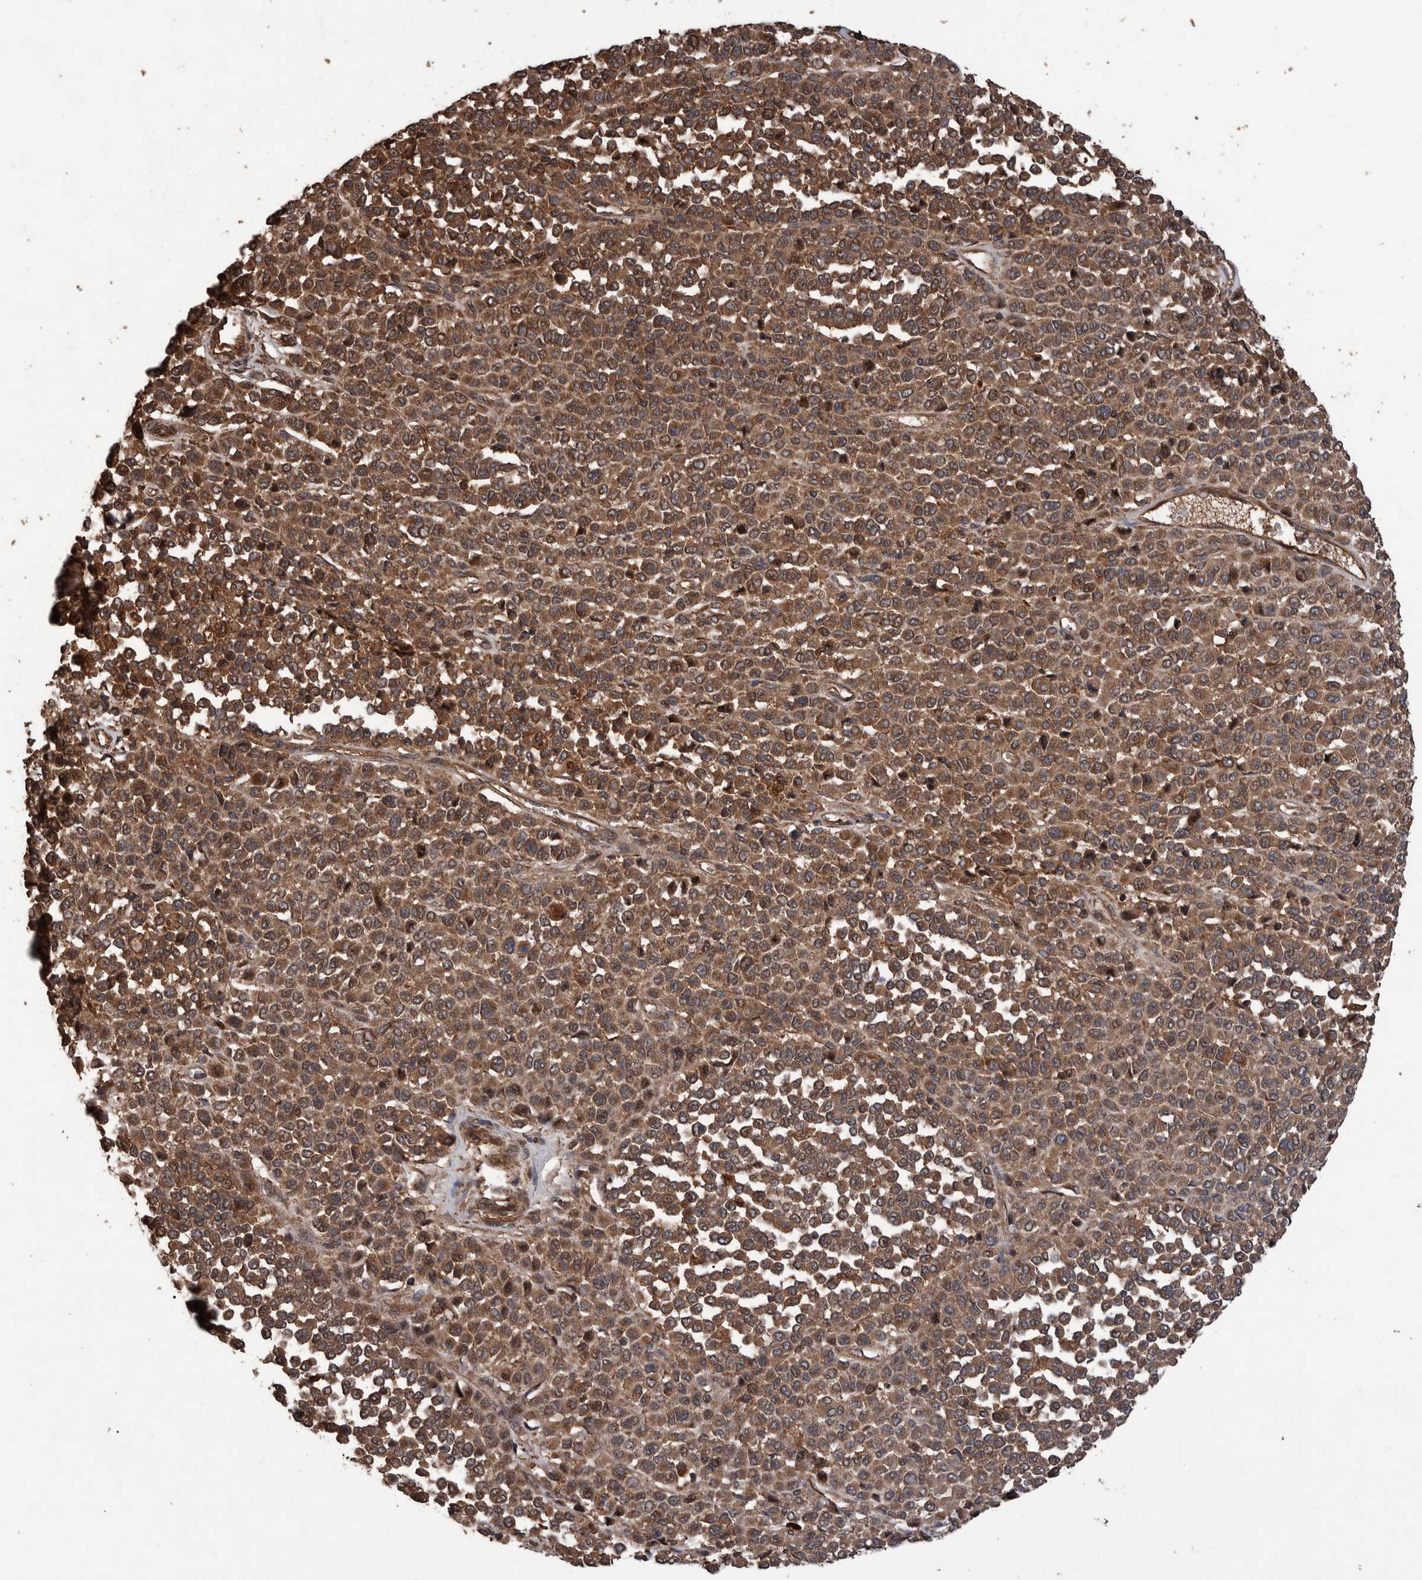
{"staining": {"intensity": "strong", "quantity": ">75%", "location": "cytoplasmic/membranous"}, "tissue": "melanoma", "cell_type": "Tumor cells", "image_type": "cancer", "snomed": [{"axis": "morphology", "description": "Malignant melanoma, Metastatic site"}, {"axis": "topography", "description": "Pancreas"}], "caption": "Immunohistochemistry of melanoma displays high levels of strong cytoplasmic/membranous positivity in about >75% of tumor cells. Using DAB (brown) and hematoxylin (blue) stains, captured at high magnification using brightfield microscopy.", "gene": "TRIM16", "patient": {"sex": "female", "age": 30}}